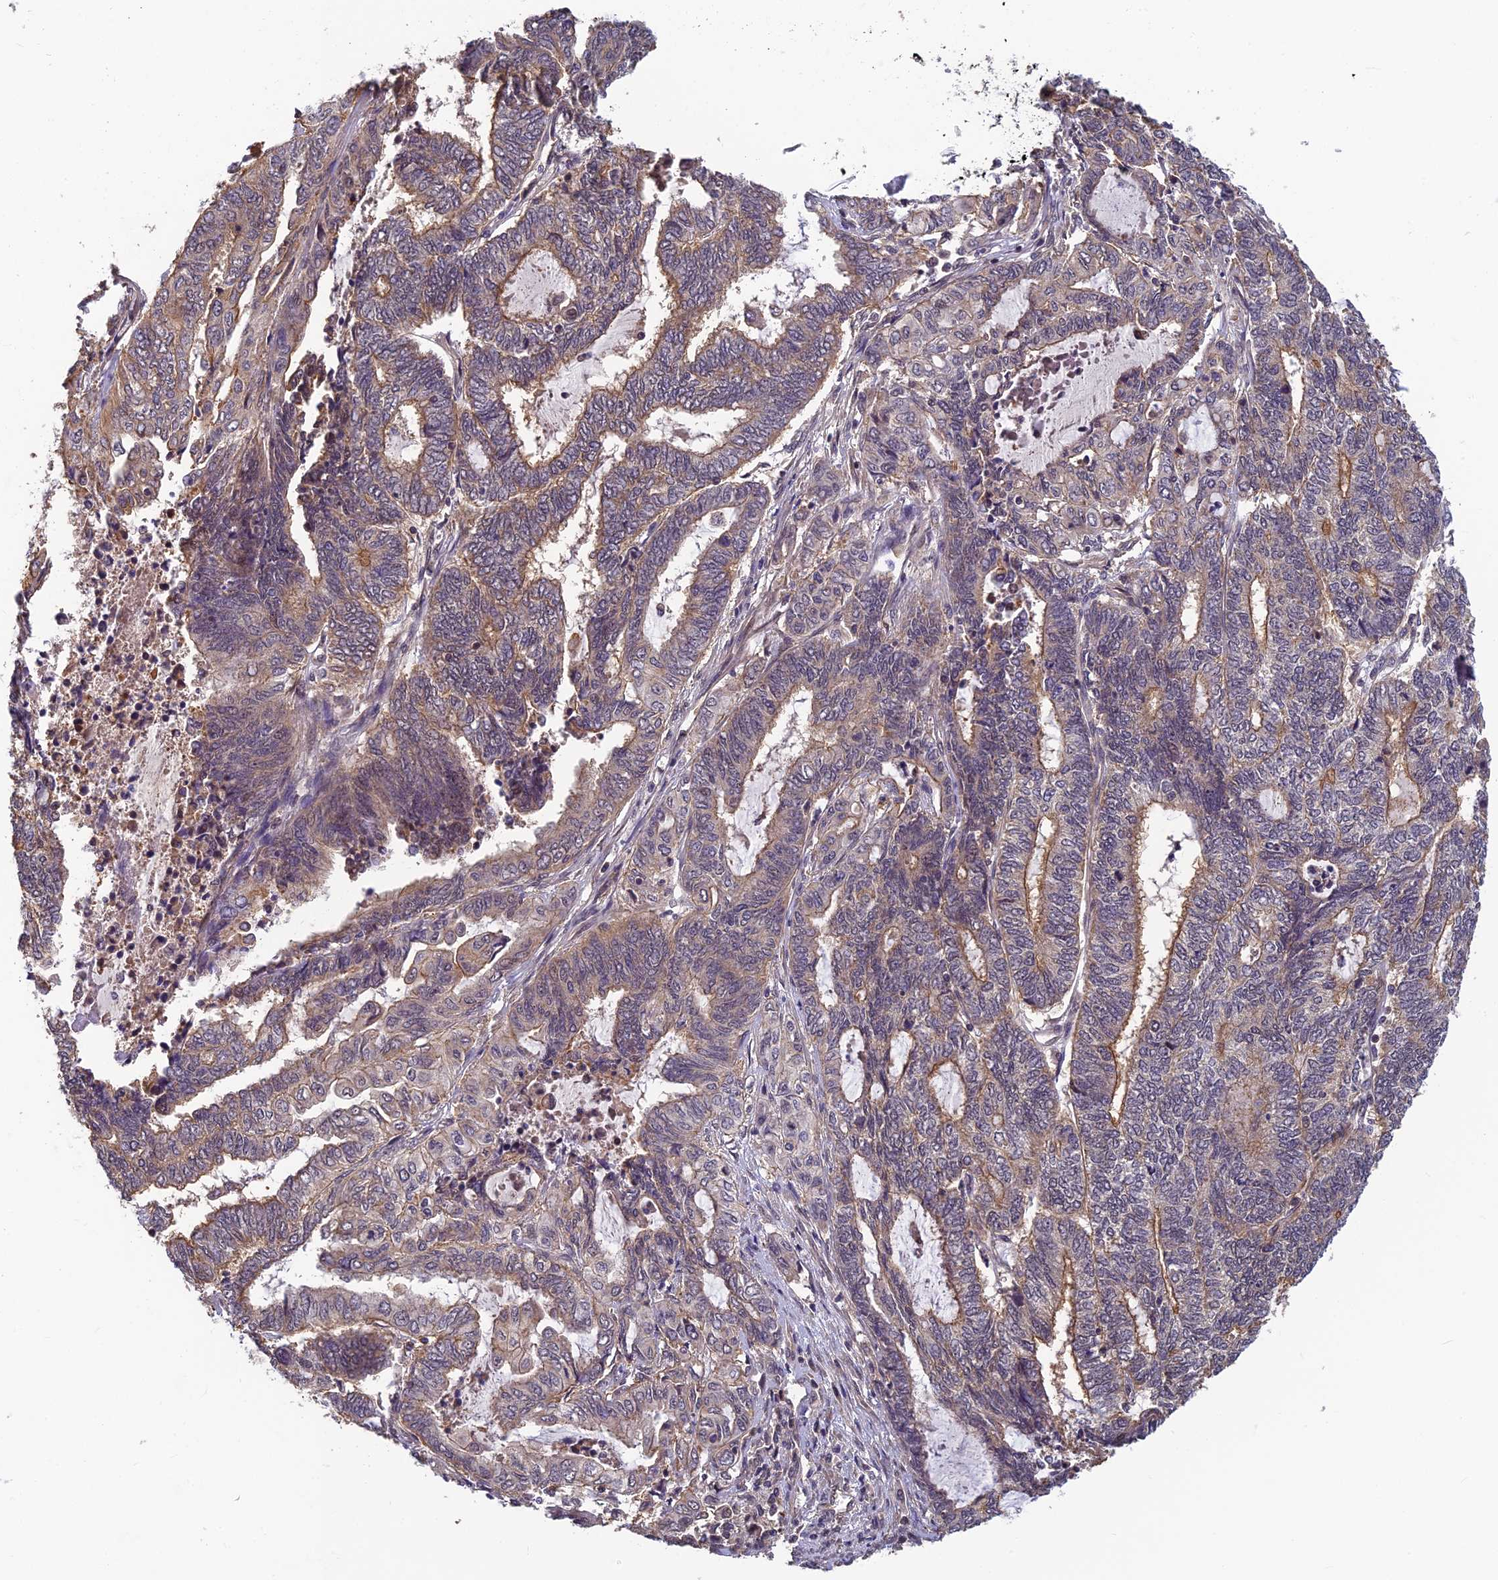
{"staining": {"intensity": "weak", "quantity": "25%-75%", "location": "cytoplasmic/membranous"}, "tissue": "endometrial cancer", "cell_type": "Tumor cells", "image_type": "cancer", "snomed": [{"axis": "morphology", "description": "Adenocarcinoma, NOS"}, {"axis": "topography", "description": "Uterus"}, {"axis": "topography", "description": "Endometrium"}], "caption": "A micrograph of endometrial cancer (adenocarcinoma) stained for a protein shows weak cytoplasmic/membranous brown staining in tumor cells. Ihc stains the protein in brown and the nuclei are stained blue.", "gene": "PIKFYVE", "patient": {"sex": "female", "age": 70}}